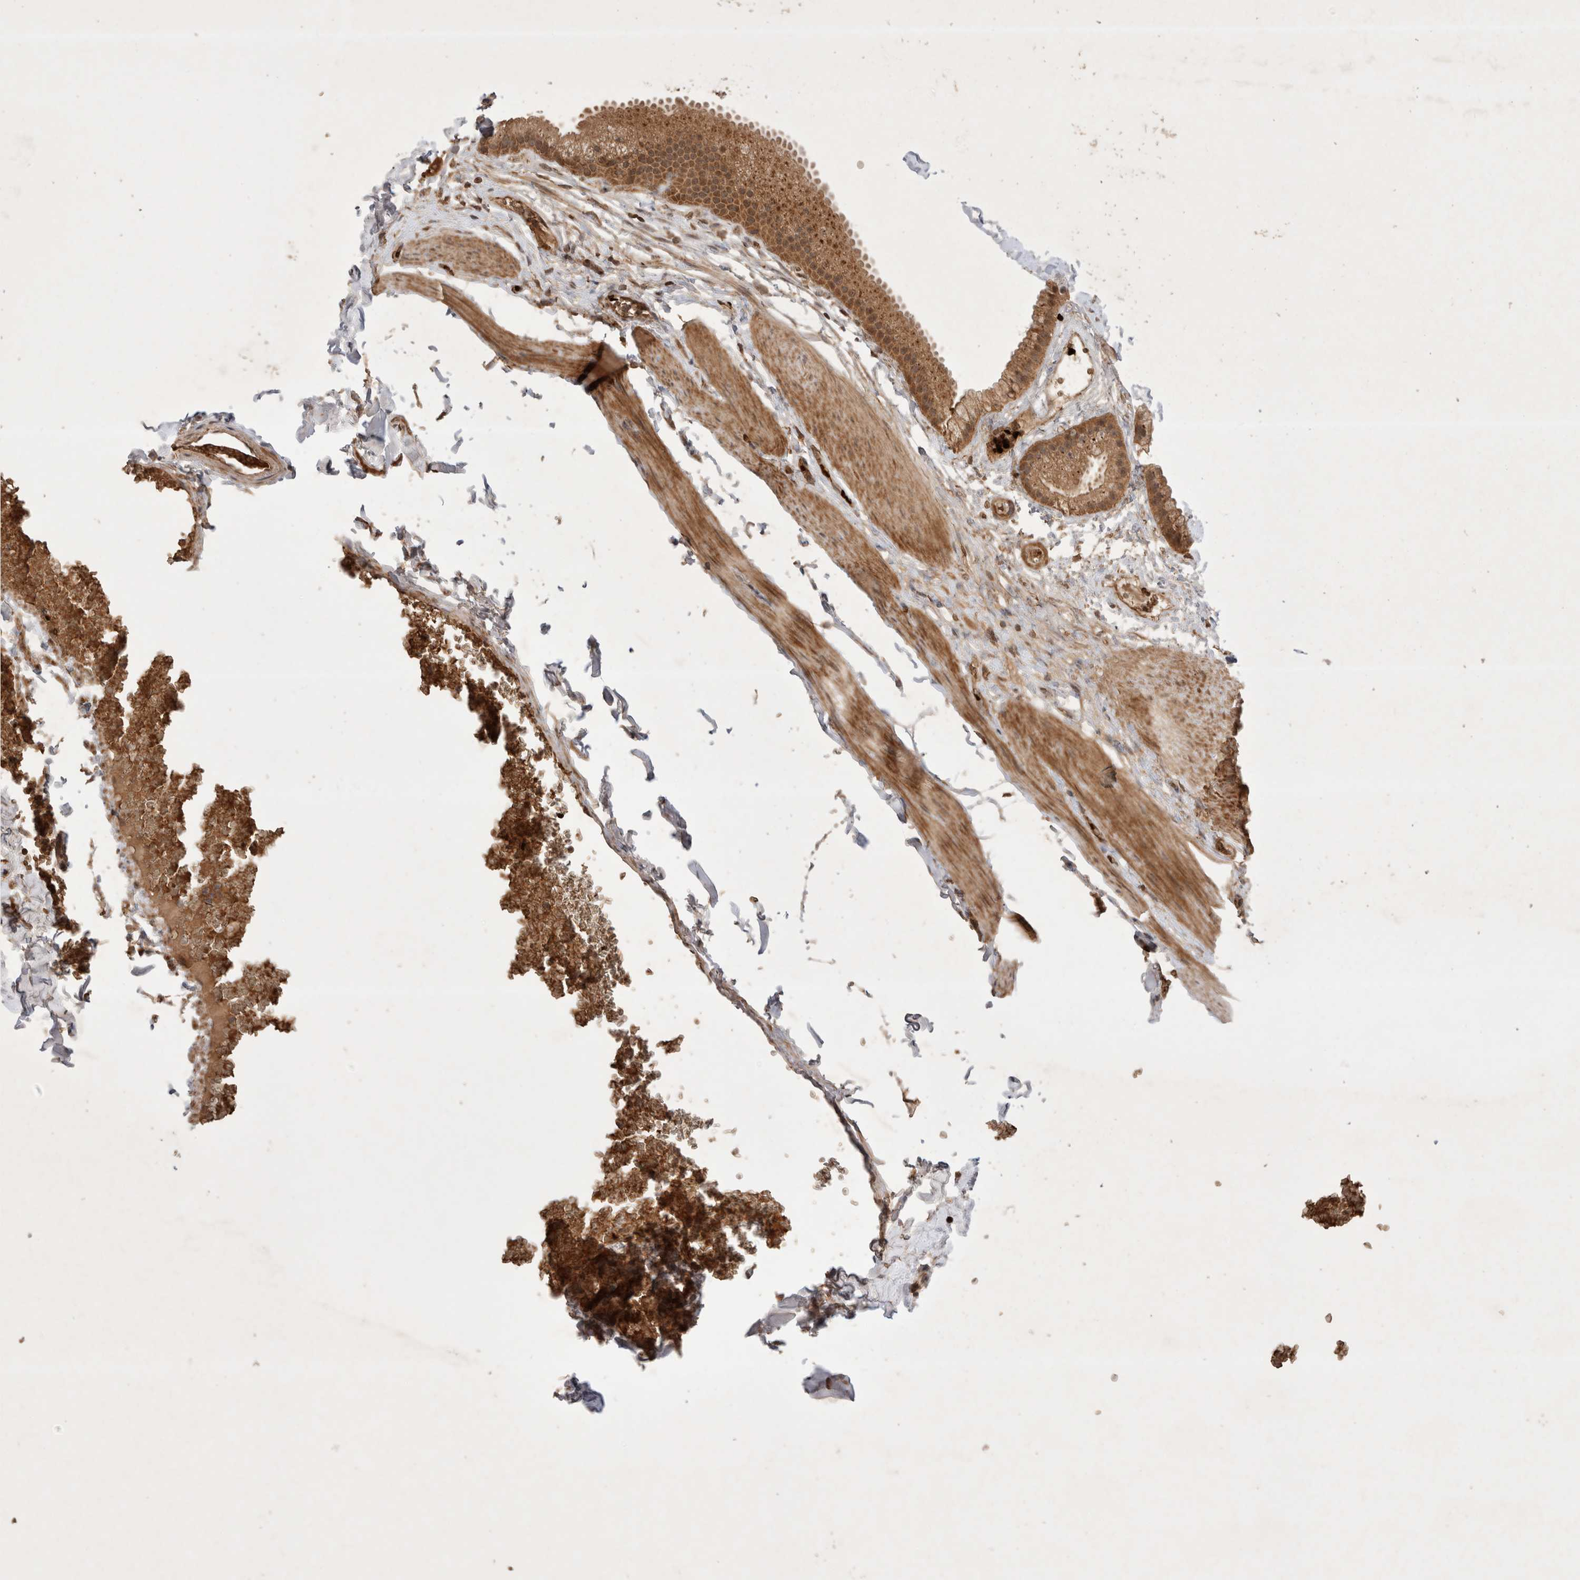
{"staining": {"intensity": "moderate", "quantity": ">75%", "location": "cytoplasmic/membranous"}, "tissue": "gallbladder", "cell_type": "Glandular cells", "image_type": "normal", "snomed": [{"axis": "morphology", "description": "Normal tissue, NOS"}, {"axis": "topography", "description": "Gallbladder"}], "caption": "IHC (DAB (3,3'-diaminobenzidine)) staining of normal gallbladder shows moderate cytoplasmic/membranous protein expression in approximately >75% of glandular cells. (IHC, brightfield microscopy, high magnification).", "gene": "FAM221A", "patient": {"sex": "female", "age": 64}}